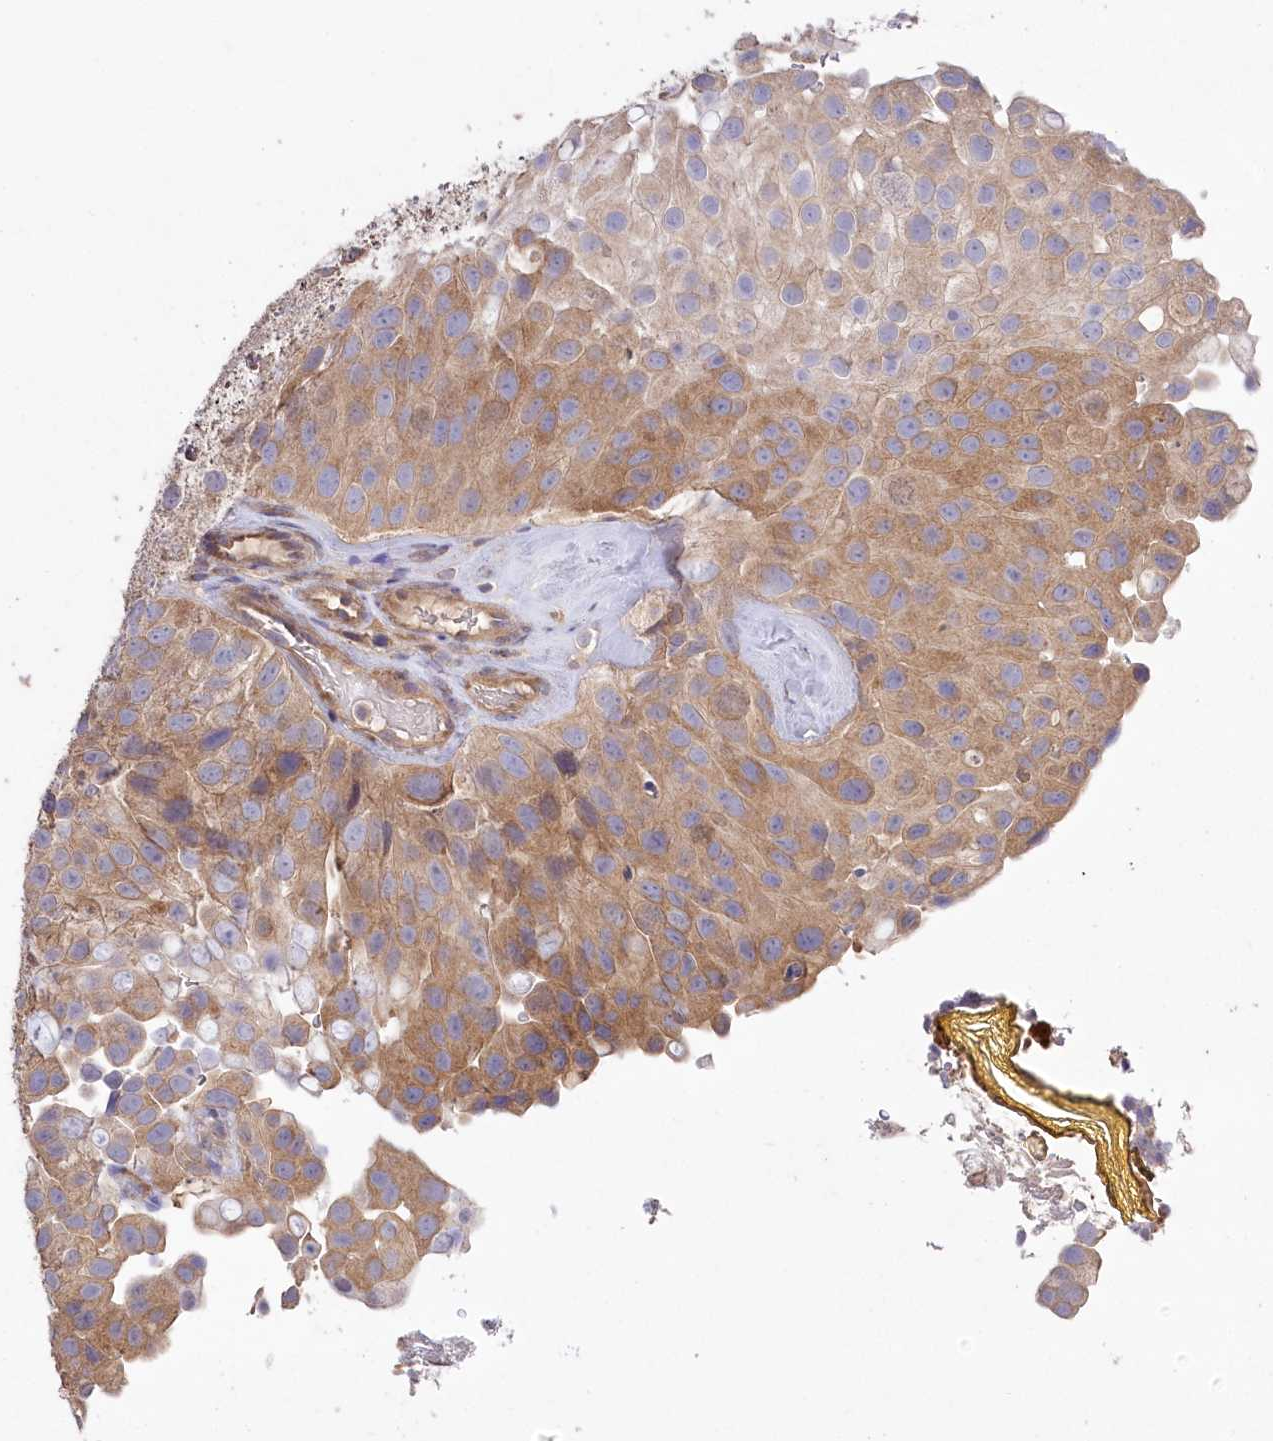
{"staining": {"intensity": "moderate", "quantity": ">75%", "location": "cytoplasmic/membranous"}, "tissue": "urothelial cancer", "cell_type": "Tumor cells", "image_type": "cancer", "snomed": [{"axis": "morphology", "description": "Urothelial carcinoma, Low grade"}, {"axis": "topography", "description": "Urinary bladder"}], "caption": "Brown immunohistochemical staining in urothelial carcinoma (low-grade) reveals moderate cytoplasmic/membranous expression in about >75% of tumor cells.", "gene": "PRSS53", "patient": {"sex": "male", "age": 78}}